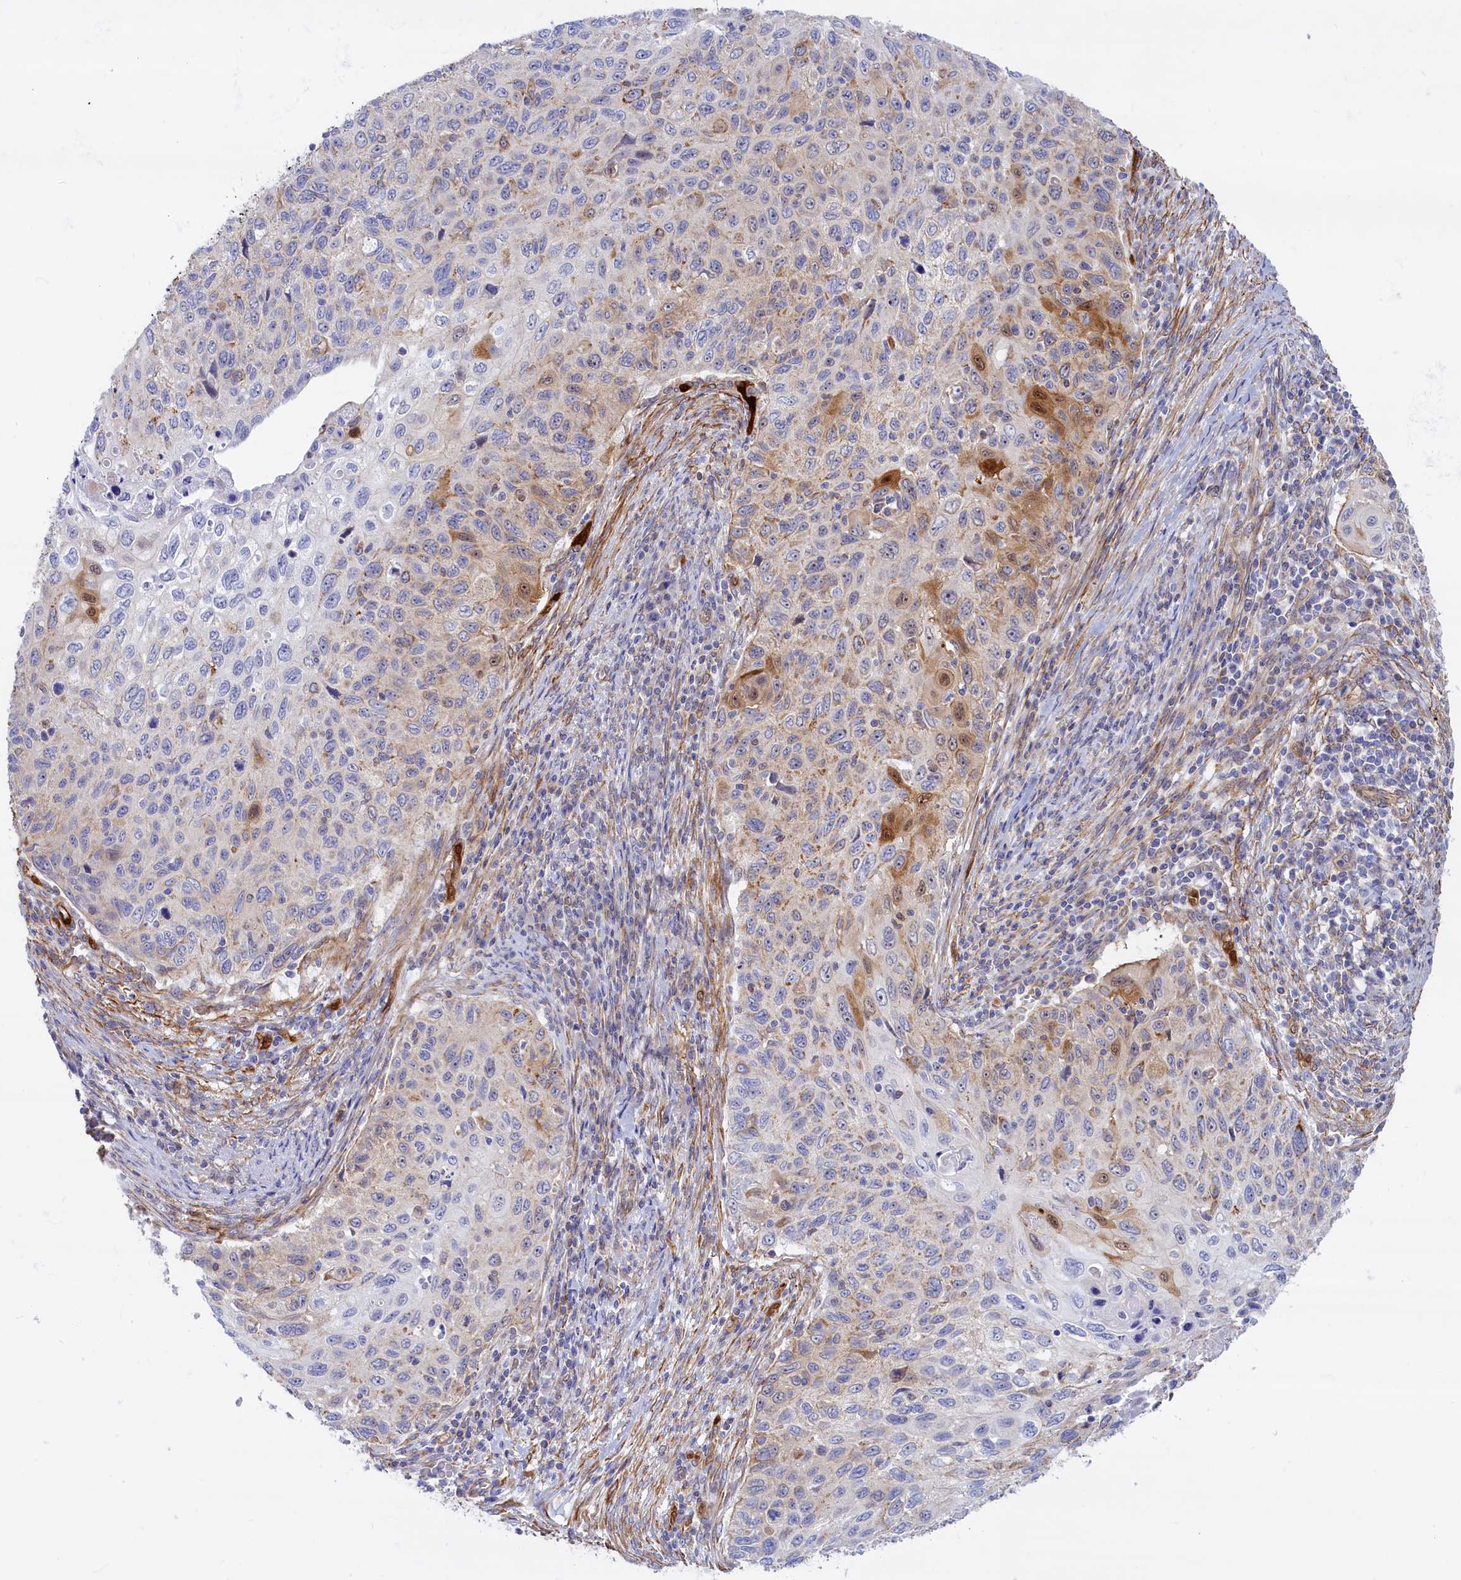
{"staining": {"intensity": "moderate", "quantity": "<25%", "location": "cytoplasmic/membranous,nuclear"}, "tissue": "cervical cancer", "cell_type": "Tumor cells", "image_type": "cancer", "snomed": [{"axis": "morphology", "description": "Squamous cell carcinoma, NOS"}, {"axis": "topography", "description": "Cervix"}], "caption": "A histopathology image of human cervical cancer (squamous cell carcinoma) stained for a protein displays moderate cytoplasmic/membranous and nuclear brown staining in tumor cells.", "gene": "ABCC12", "patient": {"sex": "female", "age": 70}}